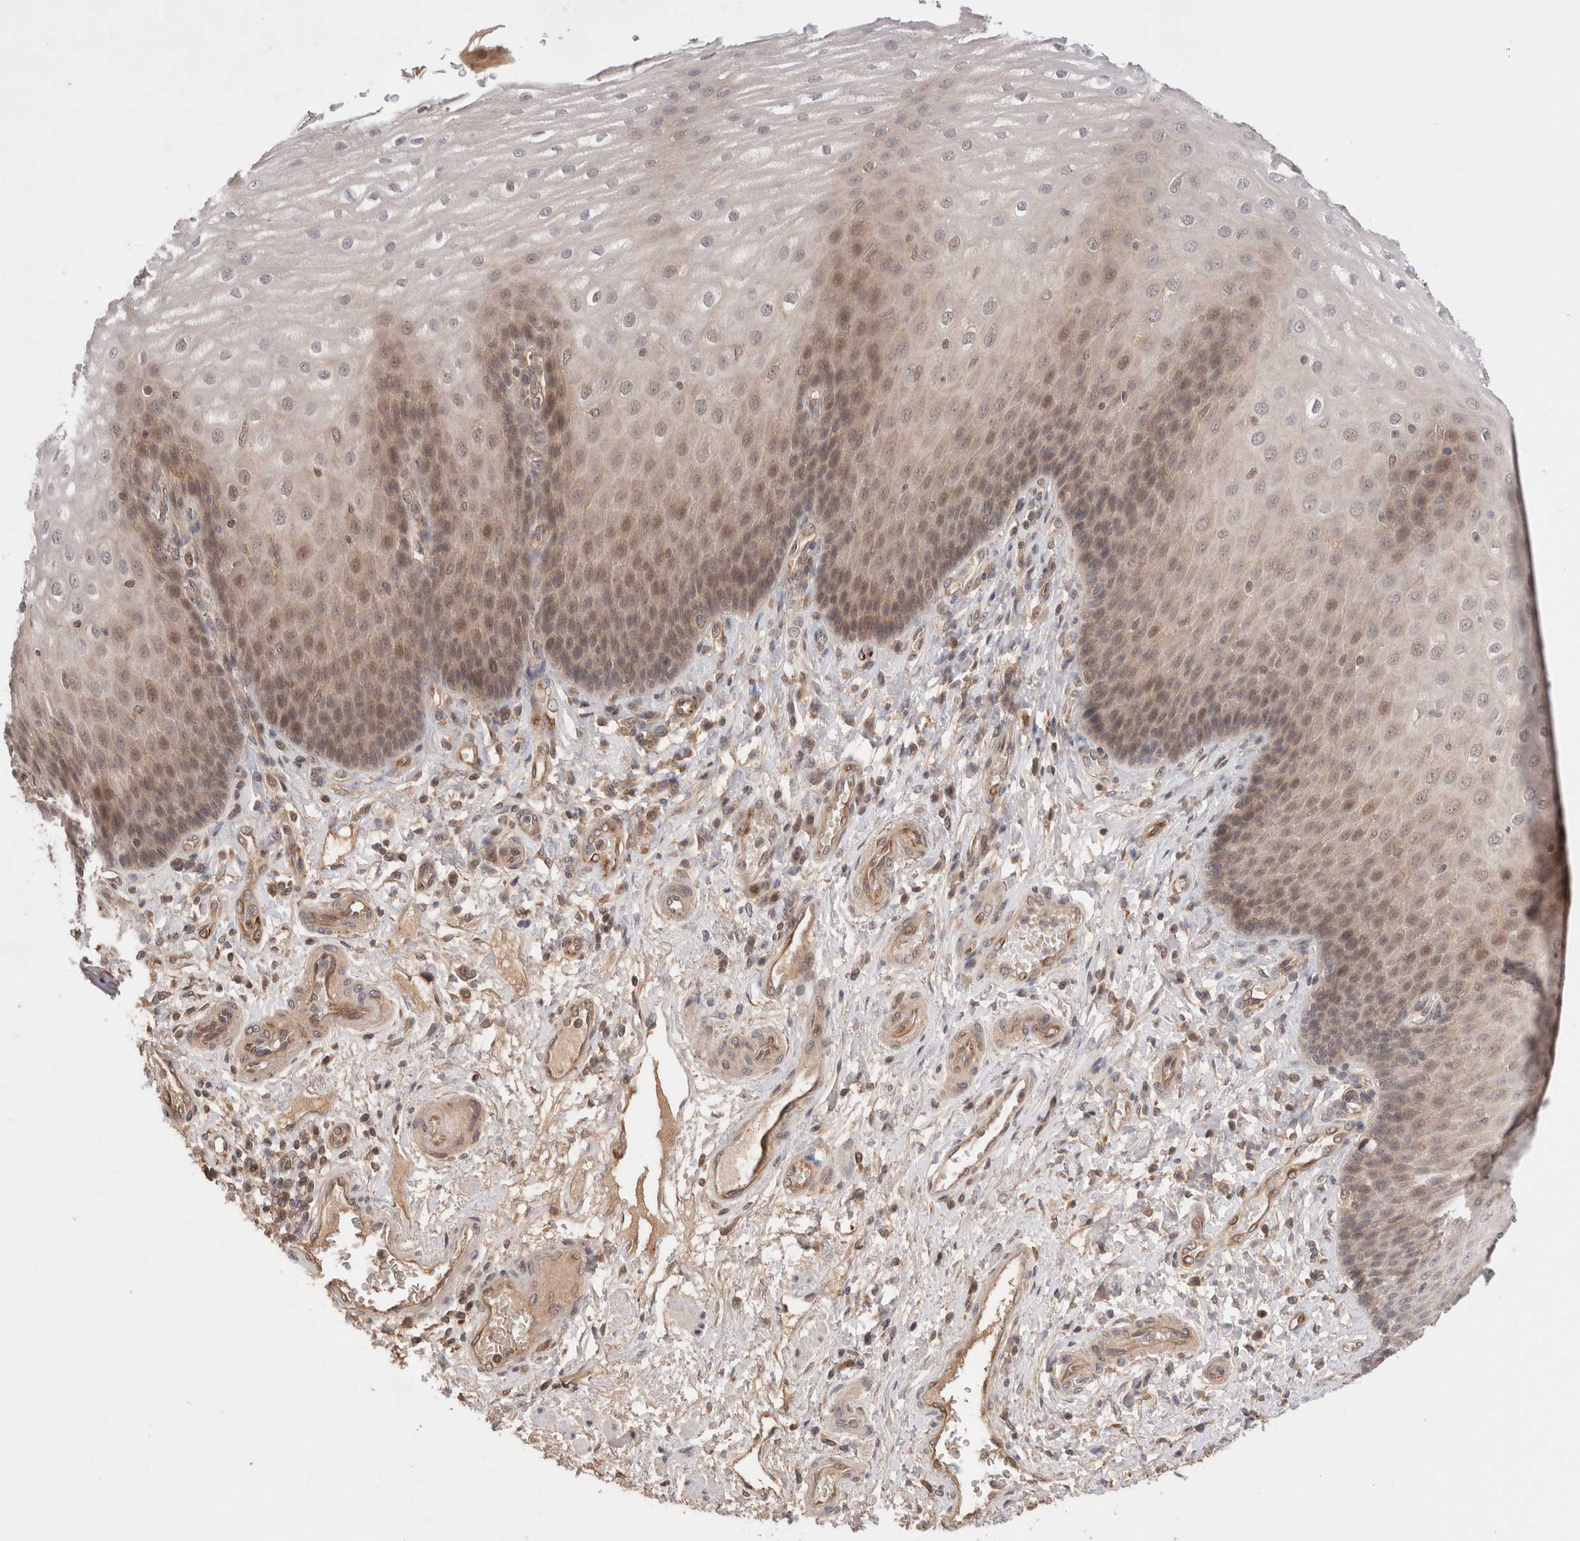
{"staining": {"intensity": "moderate", "quantity": "<25%", "location": "cytoplasmic/membranous,nuclear"}, "tissue": "esophagus", "cell_type": "Squamous epithelial cells", "image_type": "normal", "snomed": [{"axis": "morphology", "description": "Normal tissue, NOS"}, {"axis": "topography", "description": "Esophagus"}], "caption": "A high-resolution image shows immunohistochemistry (IHC) staining of unremarkable esophagus, which shows moderate cytoplasmic/membranous,nuclear expression in about <25% of squamous epithelial cells. Immunohistochemistry (ihc) stains the protein in brown and the nuclei are stained blue.", "gene": "SIKE1", "patient": {"sex": "male", "age": 54}}